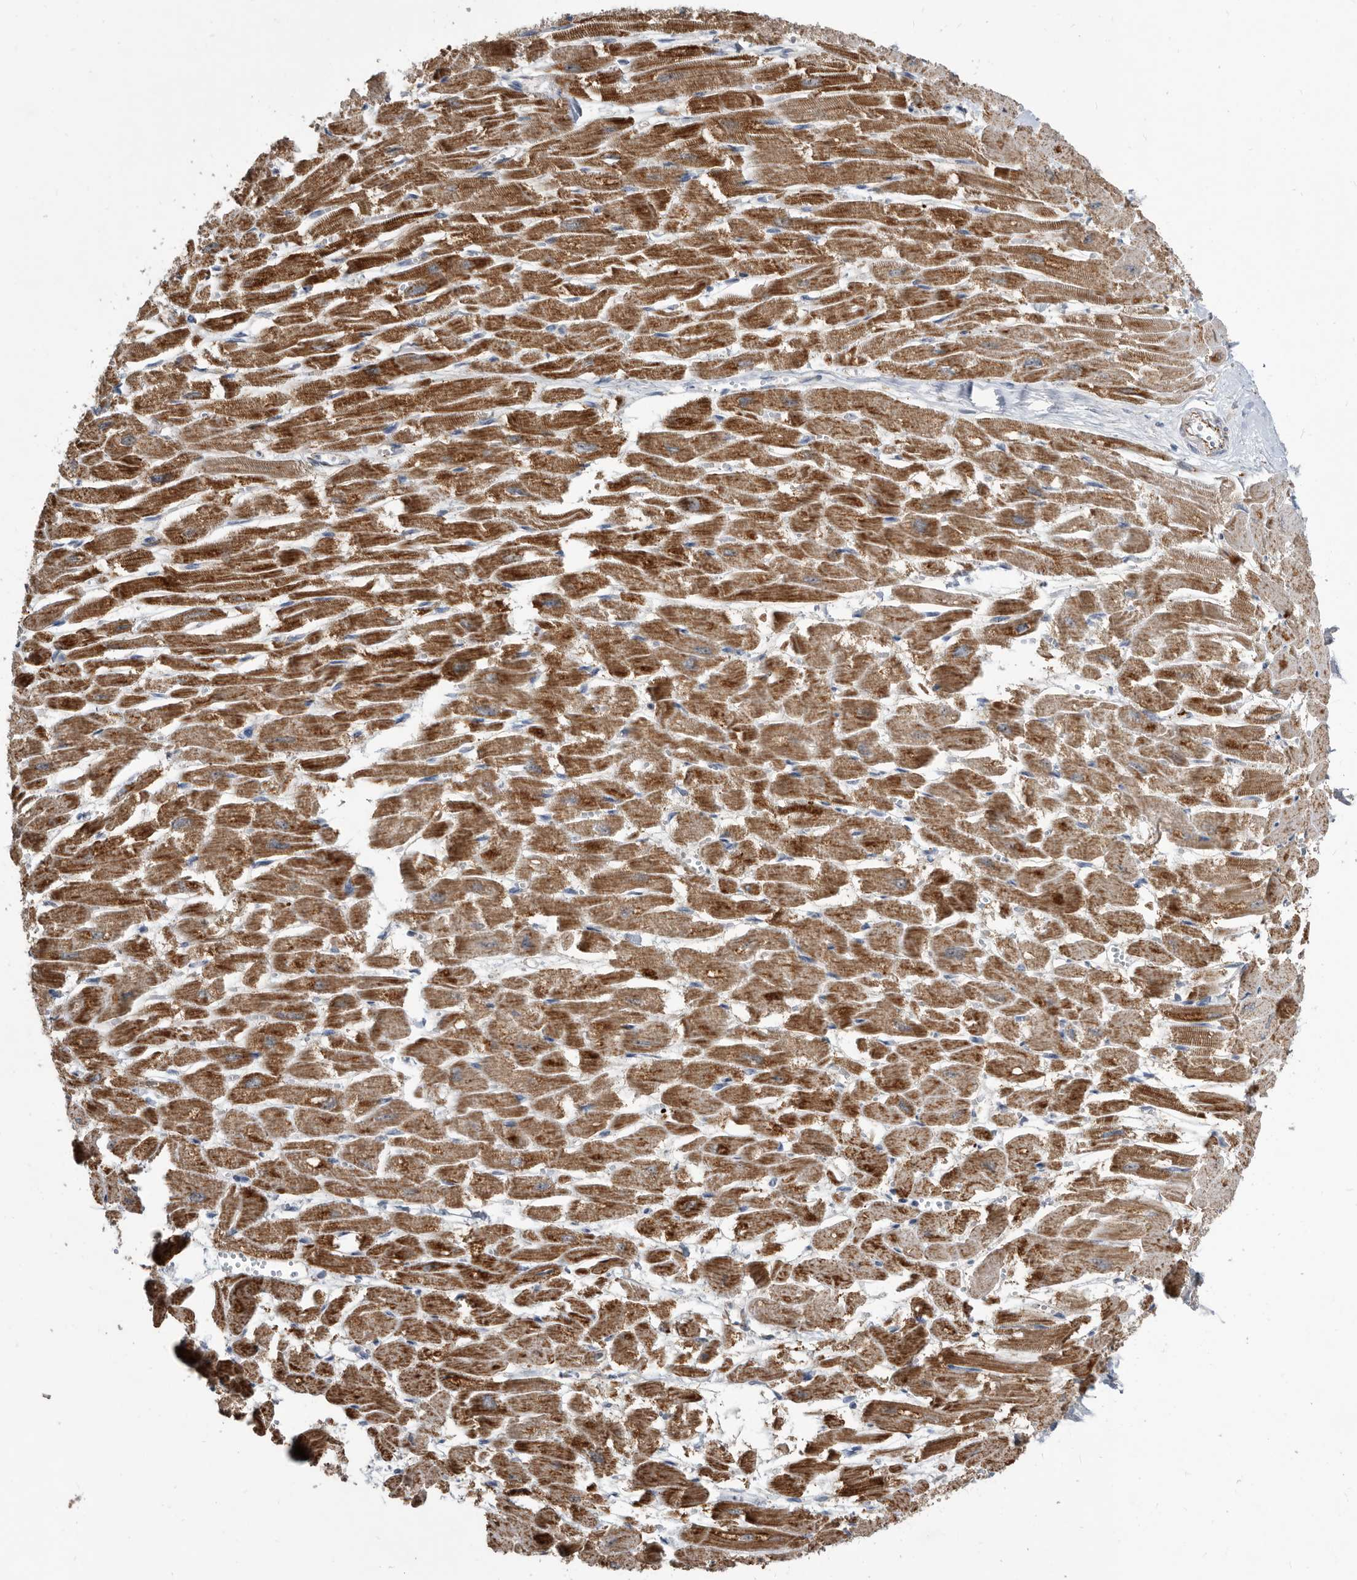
{"staining": {"intensity": "moderate", "quantity": ">75%", "location": "cytoplasmic/membranous"}, "tissue": "heart muscle", "cell_type": "Cardiomyocytes", "image_type": "normal", "snomed": [{"axis": "morphology", "description": "Normal tissue, NOS"}, {"axis": "topography", "description": "Heart"}], "caption": "DAB immunohistochemical staining of normal heart muscle demonstrates moderate cytoplasmic/membranous protein staining in about >75% of cardiomyocytes.", "gene": "PI15", "patient": {"sex": "male", "age": 54}}